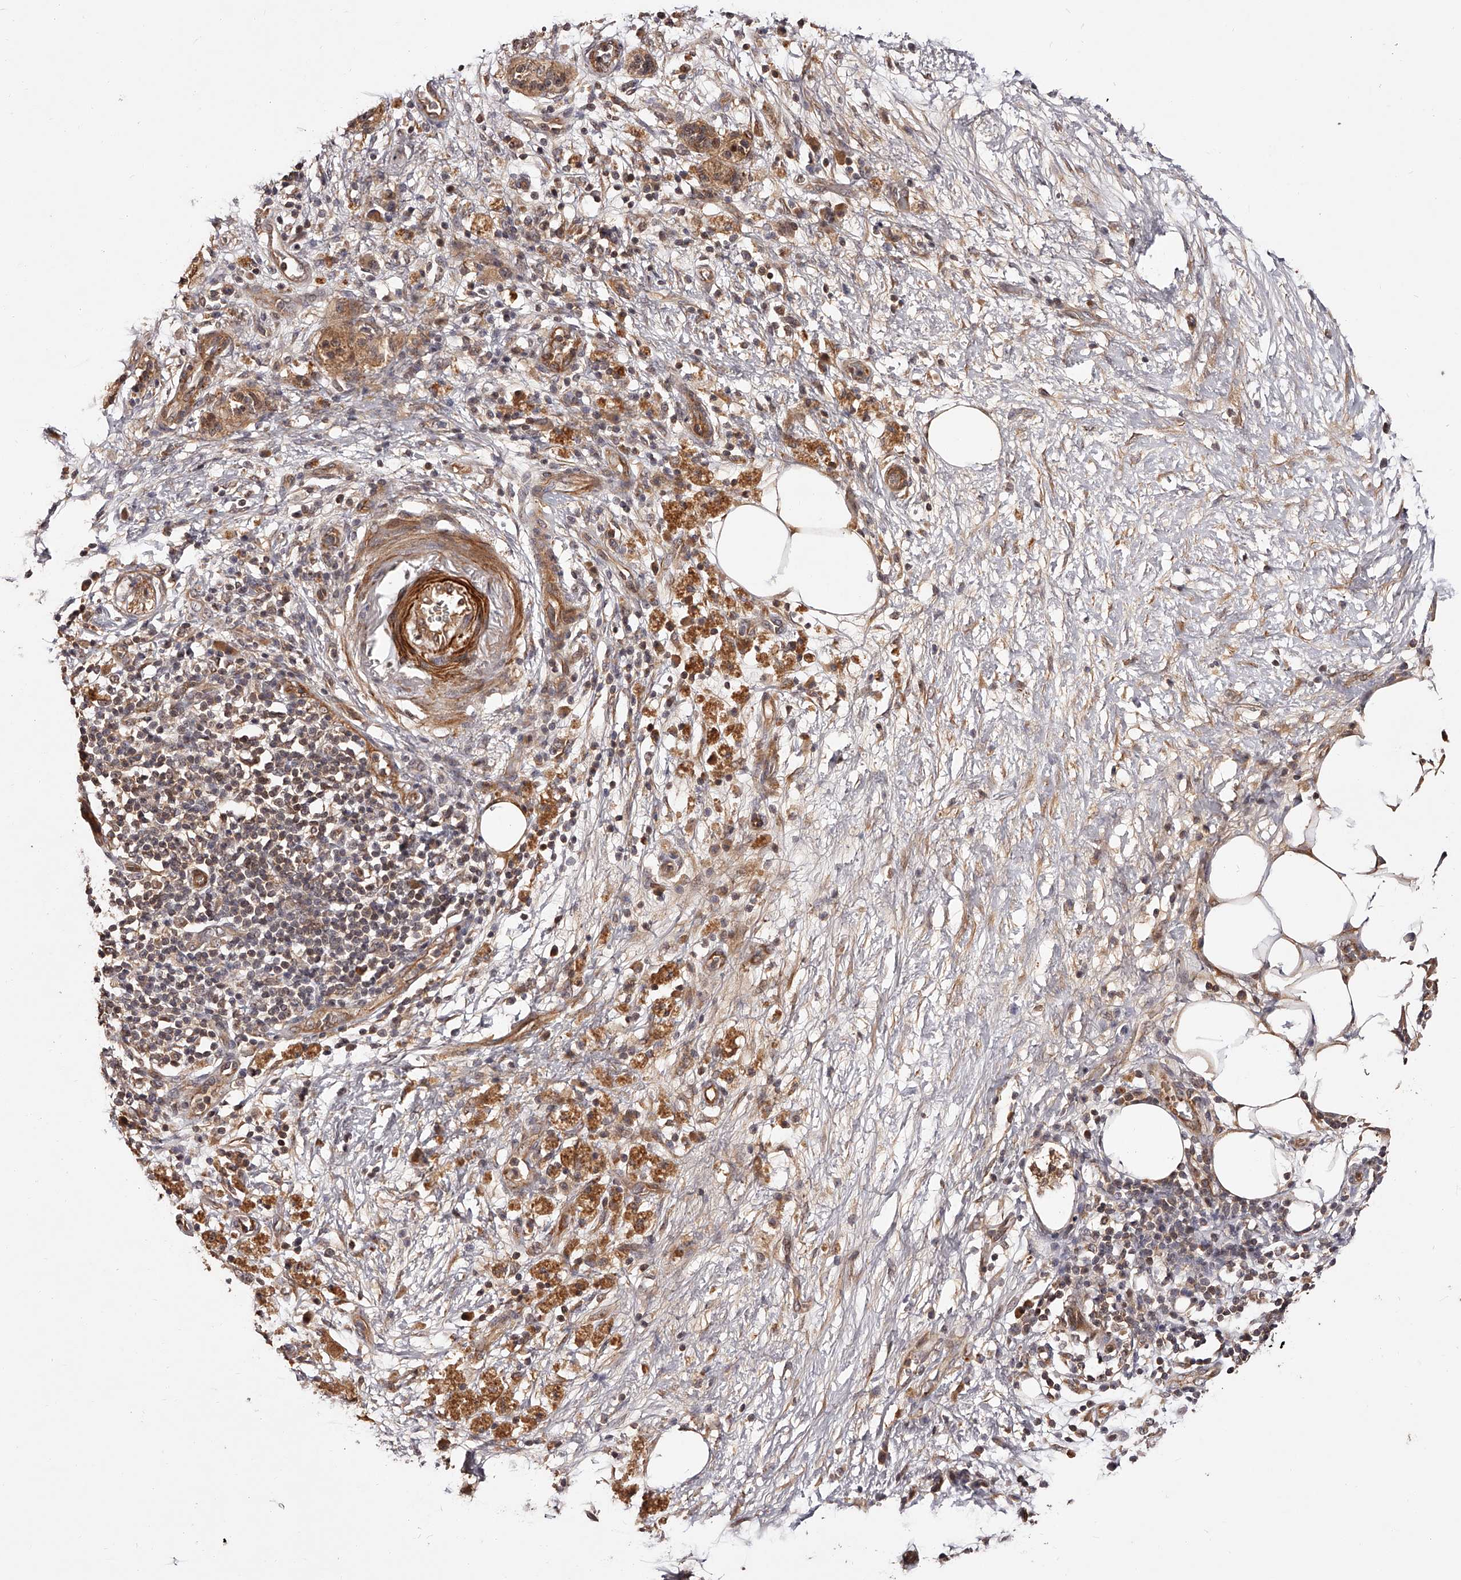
{"staining": {"intensity": "strong", "quantity": ">75%", "location": "cytoplasmic/membranous,nuclear"}, "tissue": "pancreatic cancer", "cell_type": "Tumor cells", "image_type": "cancer", "snomed": [{"axis": "morphology", "description": "Adenocarcinoma, NOS"}, {"axis": "topography", "description": "Pancreas"}], "caption": "Immunohistochemistry (IHC) staining of pancreatic cancer, which shows high levels of strong cytoplasmic/membranous and nuclear positivity in approximately >75% of tumor cells indicating strong cytoplasmic/membranous and nuclear protein staining. The staining was performed using DAB (brown) for protein detection and nuclei were counterstained in hematoxylin (blue).", "gene": "CUL7", "patient": {"sex": "female", "age": 78}}